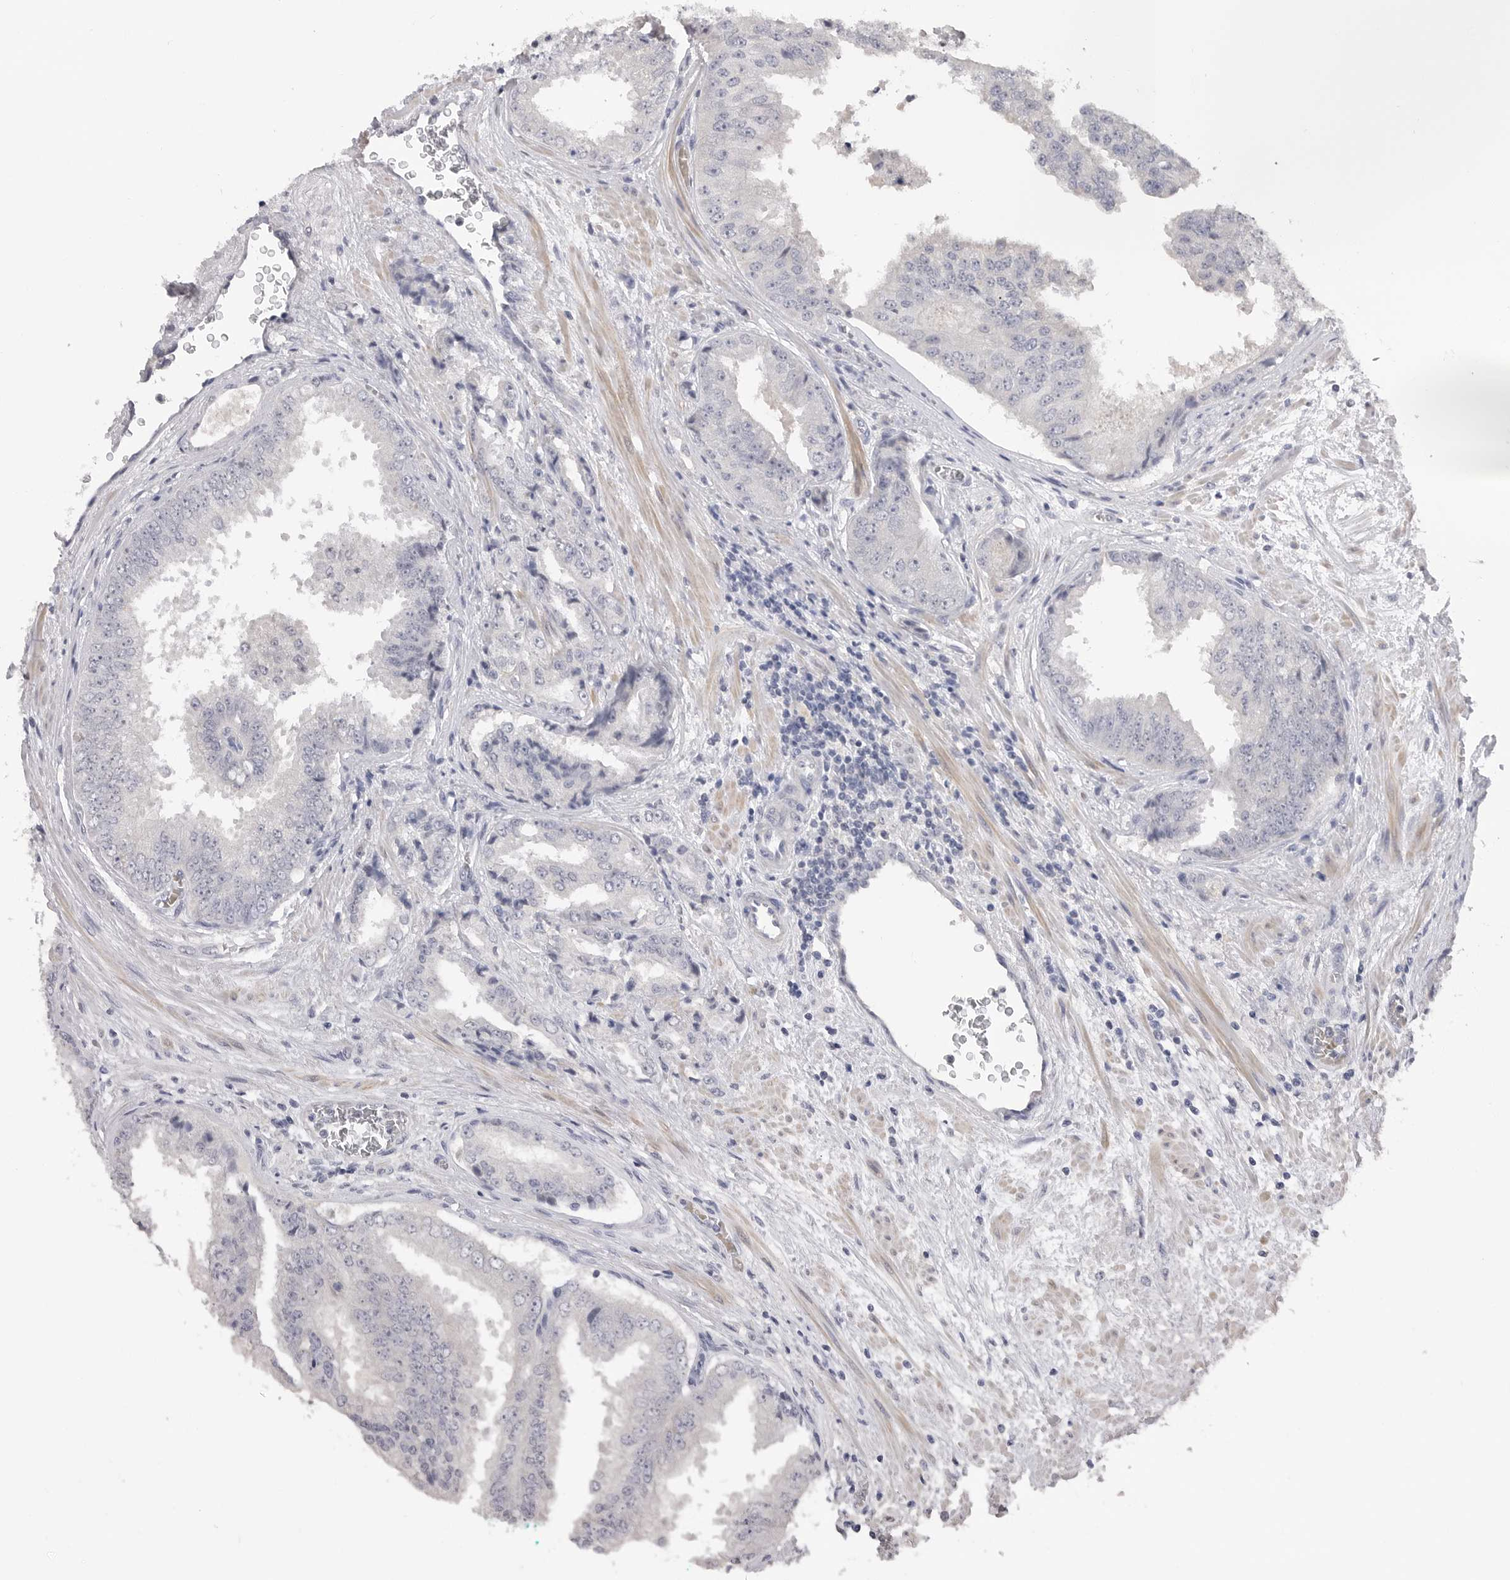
{"staining": {"intensity": "negative", "quantity": "none", "location": "none"}, "tissue": "prostate cancer", "cell_type": "Tumor cells", "image_type": "cancer", "snomed": [{"axis": "morphology", "description": "Adenocarcinoma, High grade"}, {"axis": "topography", "description": "Prostate"}], "caption": "This is an IHC micrograph of prostate cancer (adenocarcinoma (high-grade)). There is no positivity in tumor cells.", "gene": "PLEKHF1", "patient": {"sex": "male", "age": 58}}